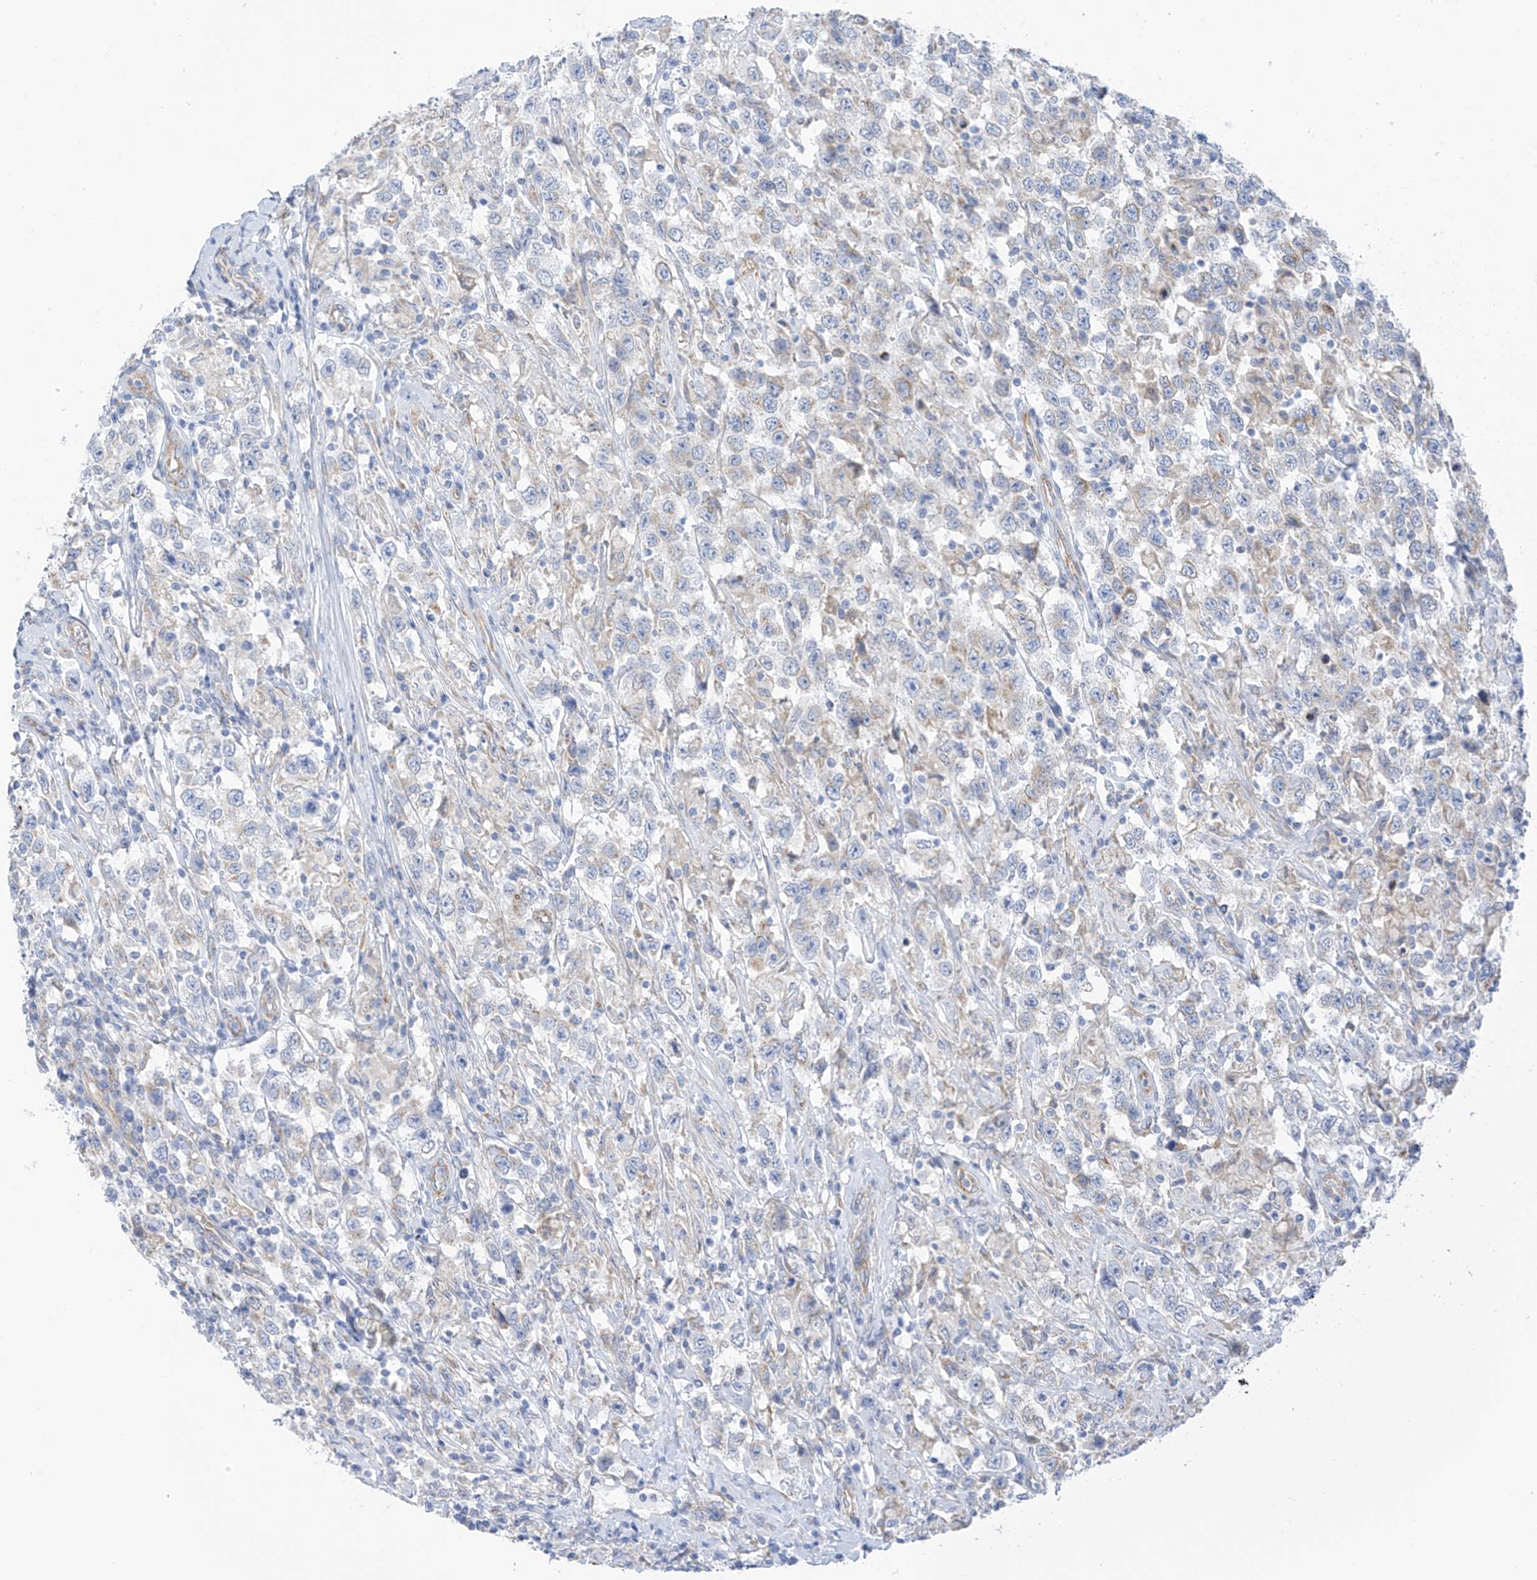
{"staining": {"intensity": "weak", "quantity": "<25%", "location": "cytoplasmic/membranous"}, "tissue": "testis cancer", "cell_type": "Tumor cells", "image_type": "cancer", "snomed": [{"axis": "morphology", "description": "Seminoma, NOS"}, {"axis": "topography", "description": "Testis"}], "caption": "Image shows no significant protein positivity in tumor cells of testis cancer.", "gene": "RCN2", "patient": {"sex": "male", "age": 41}}